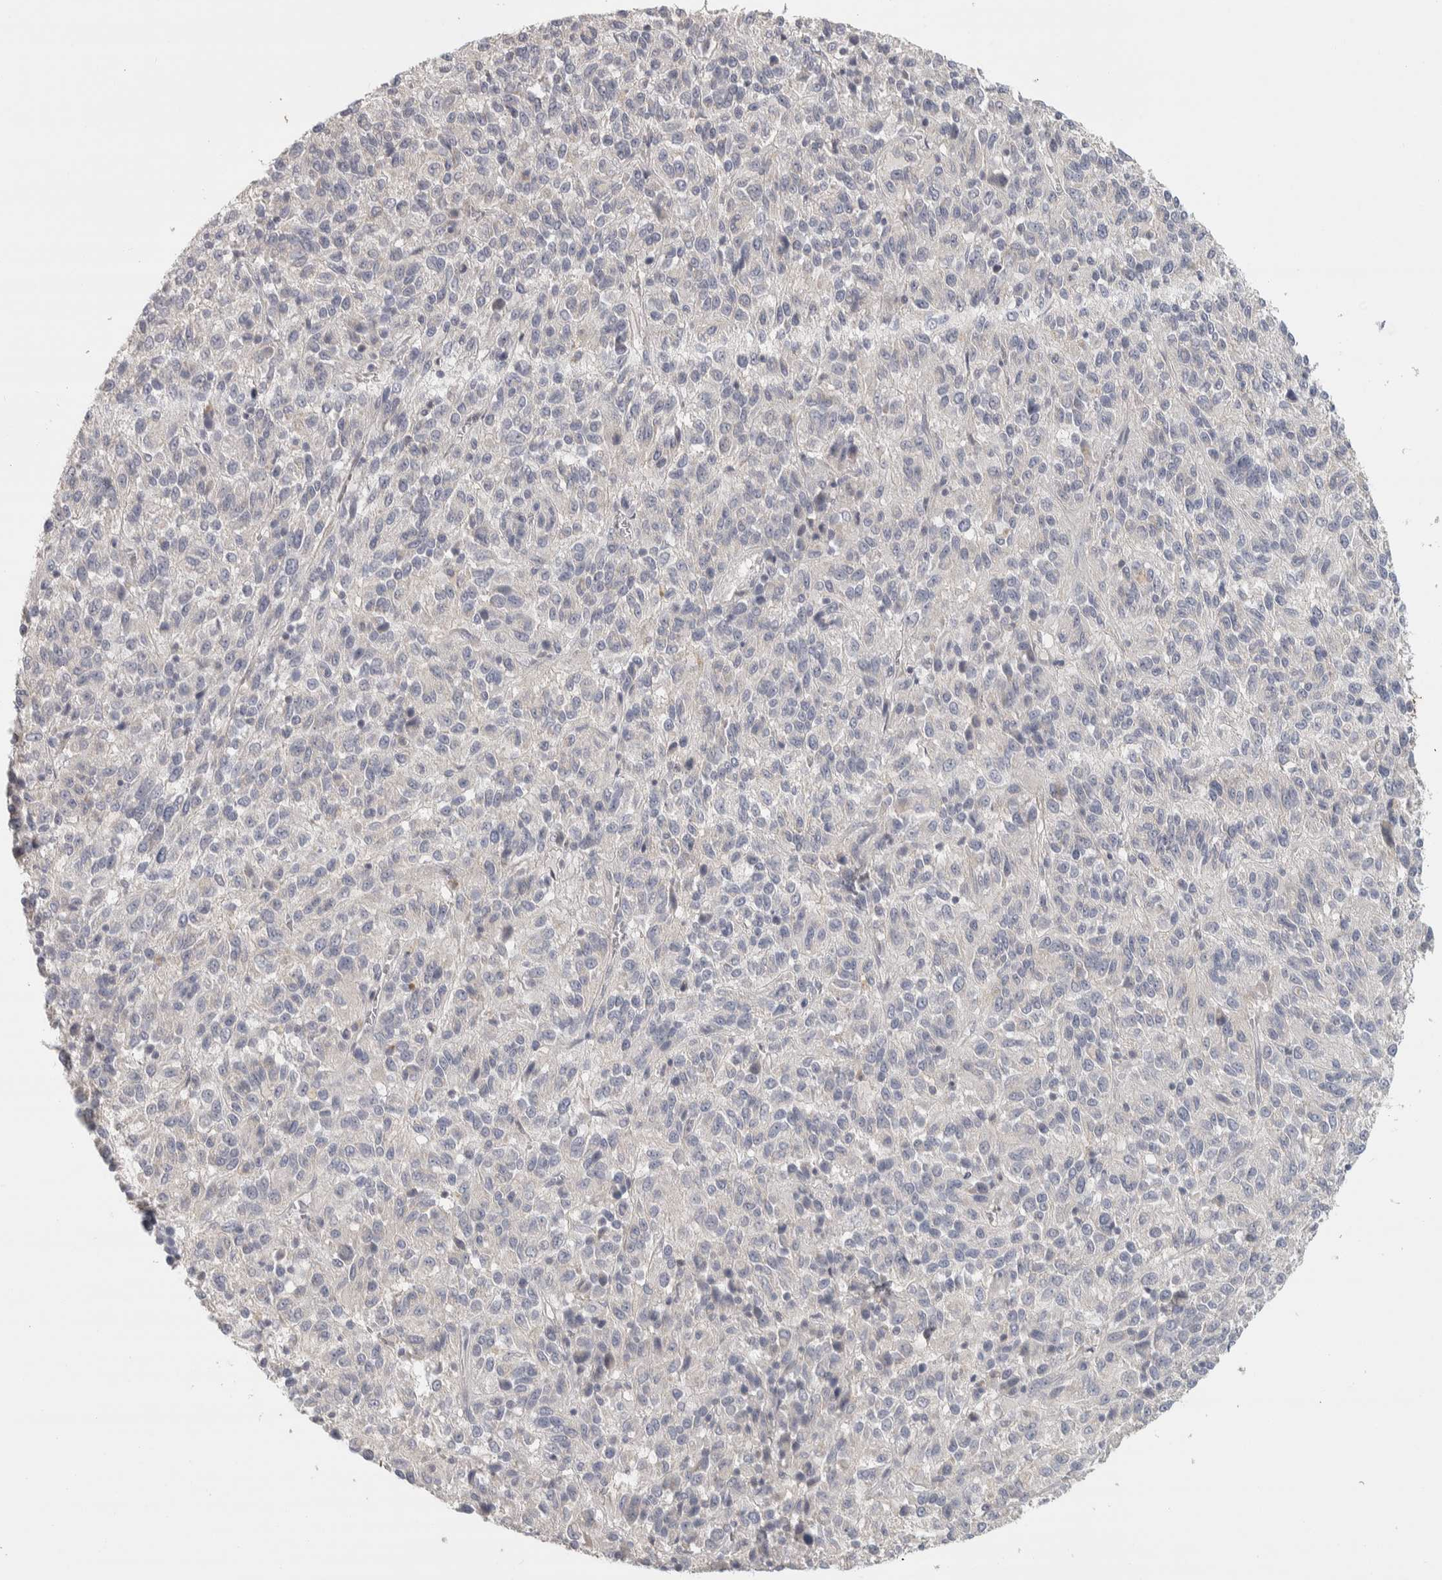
{"staining": {"intensity": "negative", "quantity": "none", "location": "none"}, "tissue": "melanoma", "cell_type": "Tumor cells", "image_type": "cancer", "snomed": [{"axis": "morphology", "description": "Malignant melanoma, Metastatic site"}, {"axis": "topography", "description": "Lung"}], "caption": "Tumor cells are negative for brown protein staining in melanoma.", "gene": "DCXR", "patient": {"sex": "male", "age": 64}}